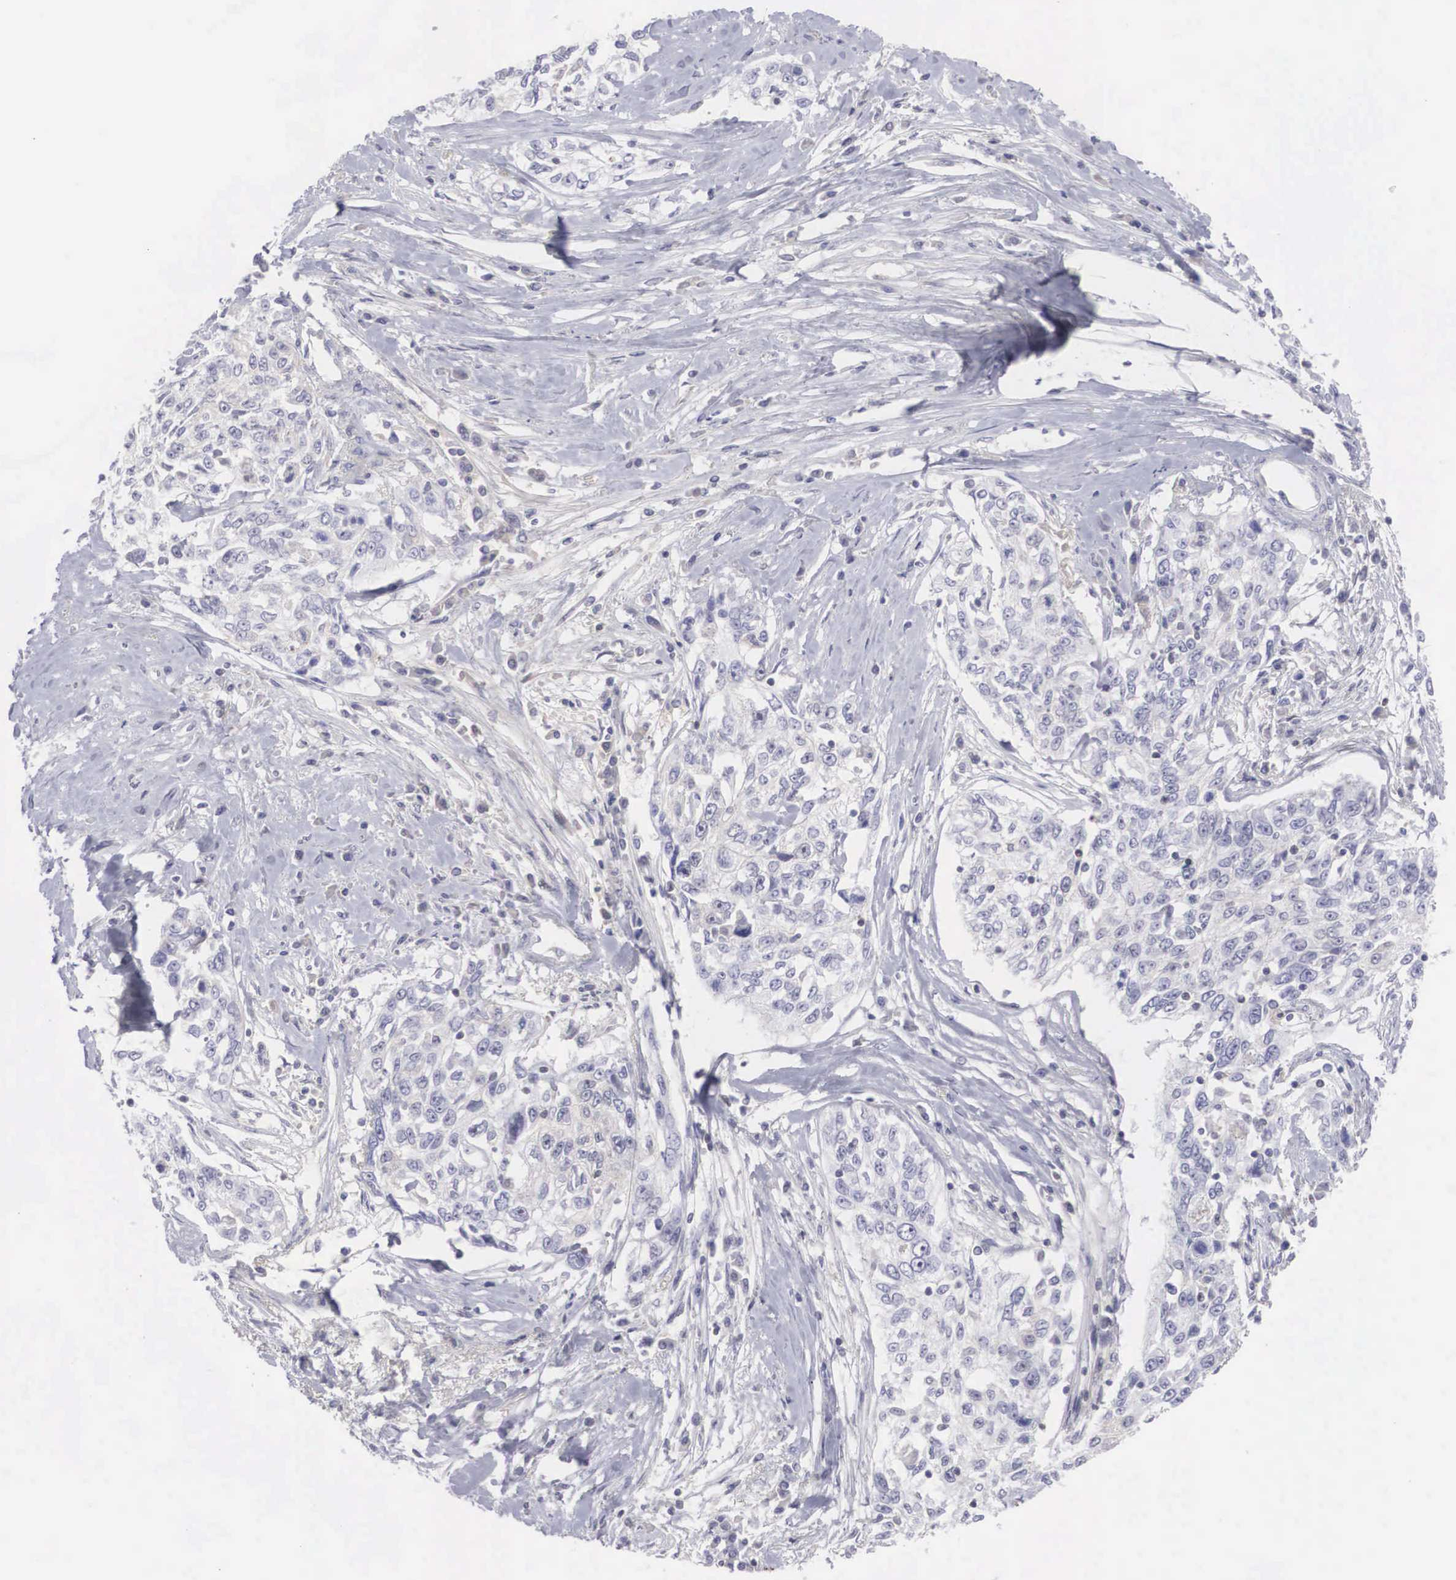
{"staining": {"intensity": "negative", "quantity": "none", "location": "none"}, "tissue": "cervical cancer", "cell_type": "Tumor cells", "image_type": "cancer", "snomed": [{"axis": "morphology", "description": "Squamous cell carcinoma, NOS"}, {"axis": "topography", "description": "Cervix"}], "caption": "A high-resolution micrograph shows immunohistochemistry (IHC) staining of cervical squamous cell carcinoma, which displays no significant expression in tumor cells. (DAB immunohistochemistry with hematoxylin counter stain).", "gene": "RBPJ", "patient": {"sex": "female", "age": 57}}